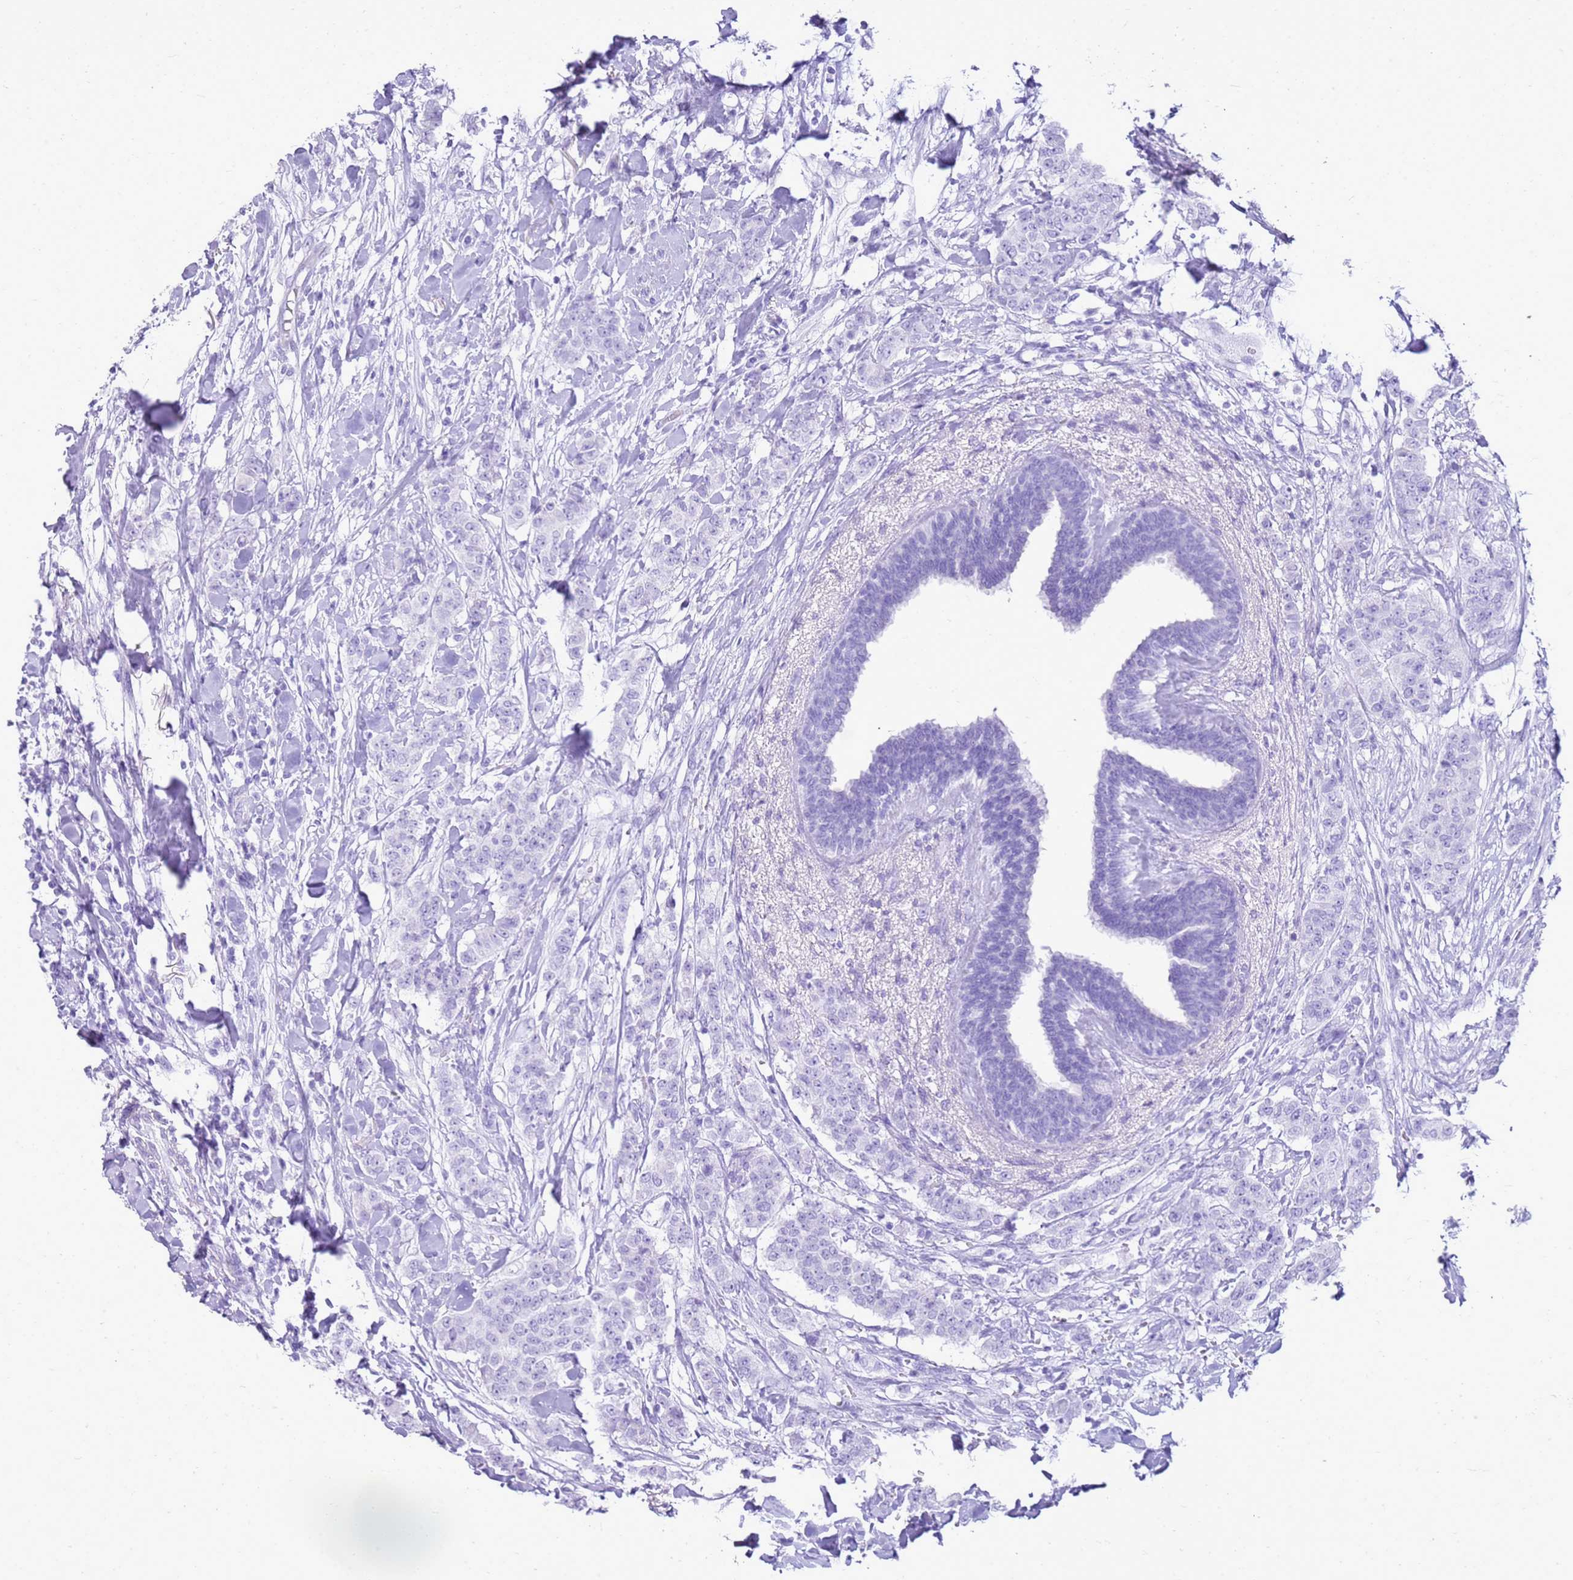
{"staining": {"intensity": "negative", "quantity": "none", "location": "none"}, "tissue": "breast cancer", "cell_type": "Tumor cells", "image_type": "cancer", "snomed": [{"axis": "morphology", "description": "Duct carcinoma"}, {"axis": "topography", "description": "Breast"}], "caption": "A high-resolution photomicrograph shows immunohistochemistry staining of breast cancer, which shows no significant positivity in tumor cells. (DAB (3,3'-diaminobenzidine) IHC, high magnification).", "gene": "CA8", "patient": {"sex": "female", "age": 40}}